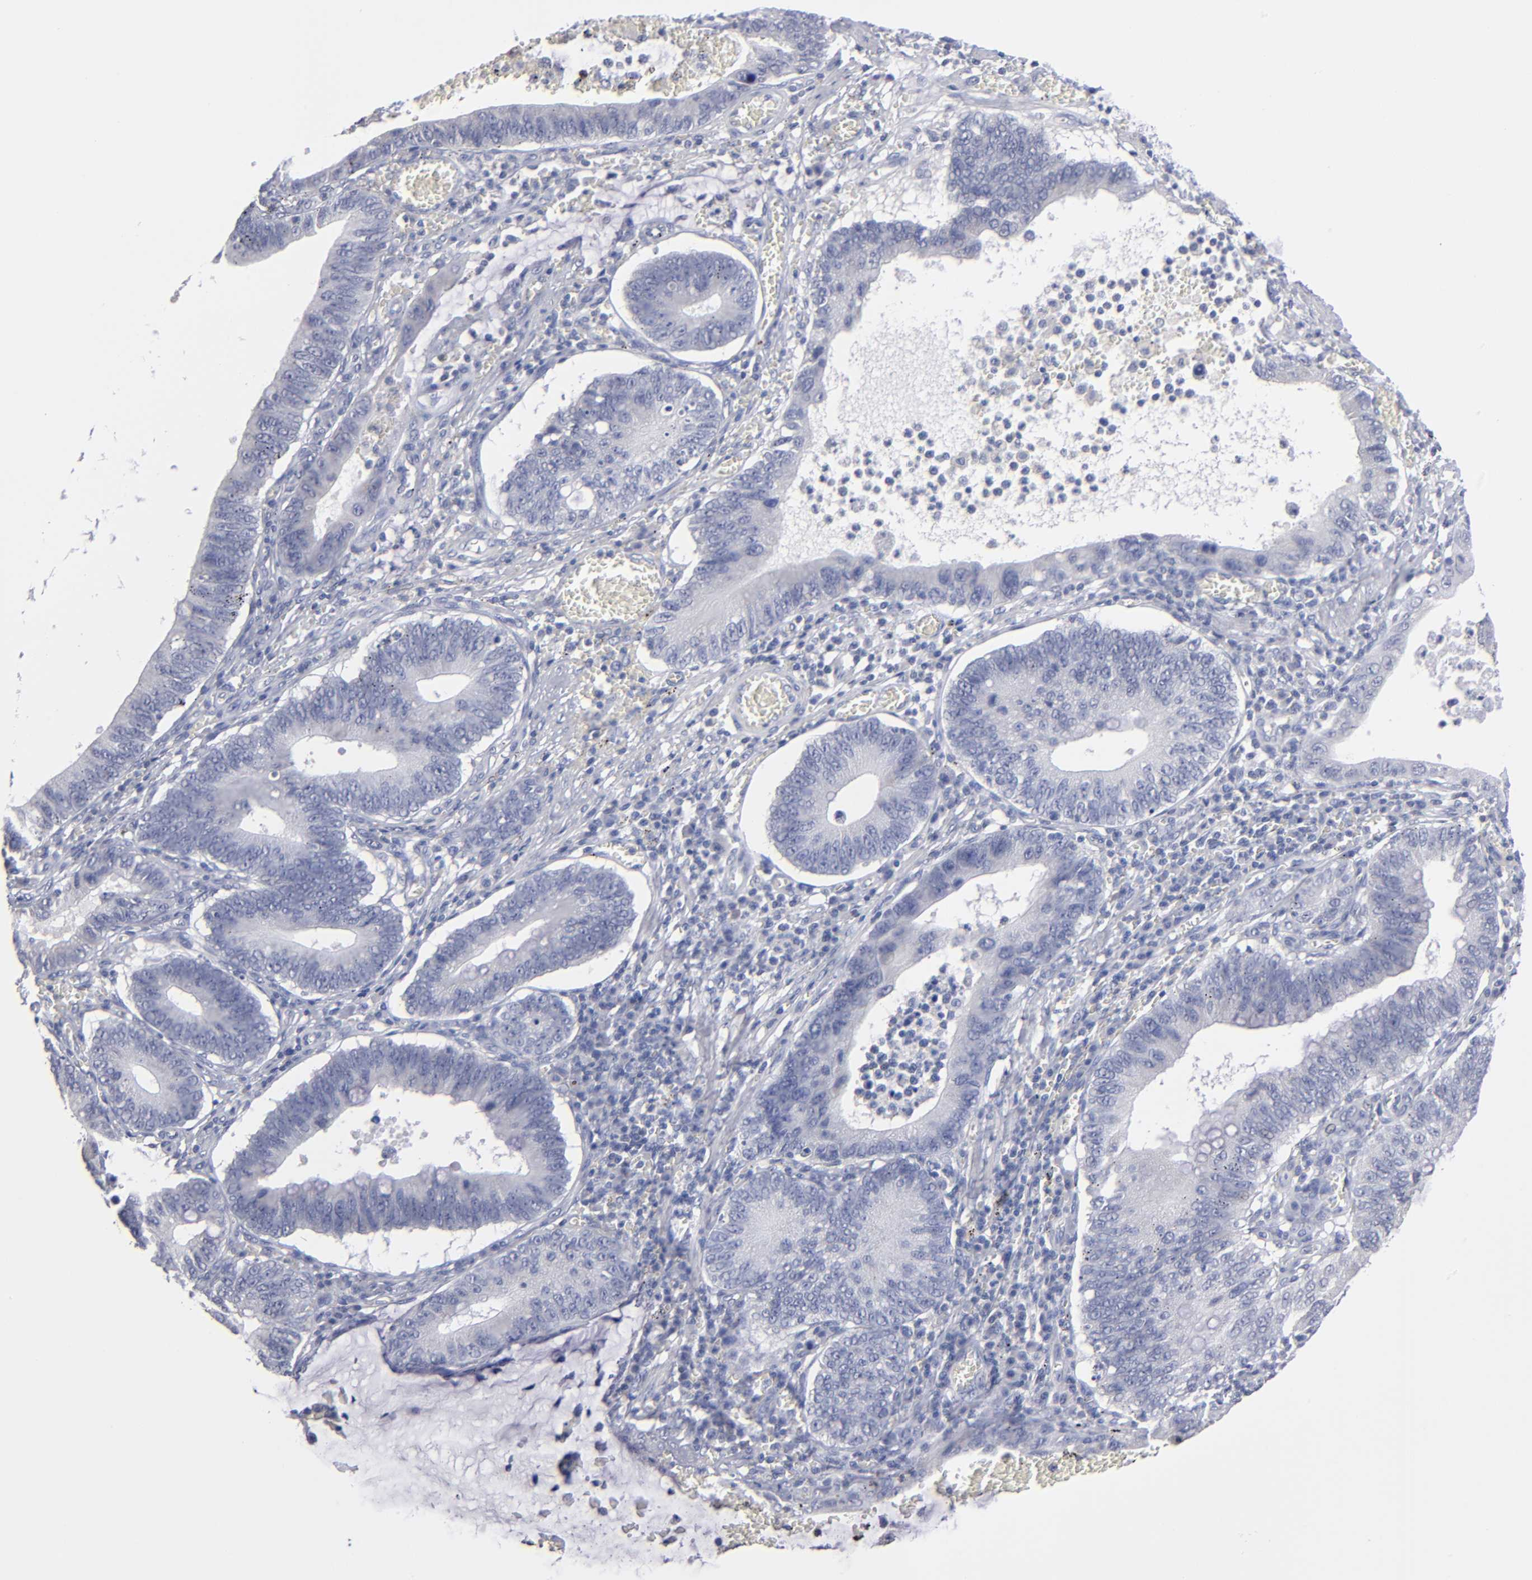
{"staining": {"intensity": "negative", "quantity": "none", "location": "none"}, "tissue": "stomach cancer", "cell_type": "Tumor cells", "image_type": "cancer", "snomed": [{"axis": "morphology", "description": "Adenocarcinoma, NOS"}, {"axis": "topography", "description": "Stomach"}, {"axis": "topography", "description": "Gastric cardia"}], "caption": "DAB (3,3'-diaminobenzidine) immunohistochemical staining of stomach cancer shows no significant expression in tumor cells. (DAB (3,3'-diaminobenzidine) IHC with hematoxylin counter stain).", "gene": "RPH3A", "patient": {"sex": "male", "age": 59}}